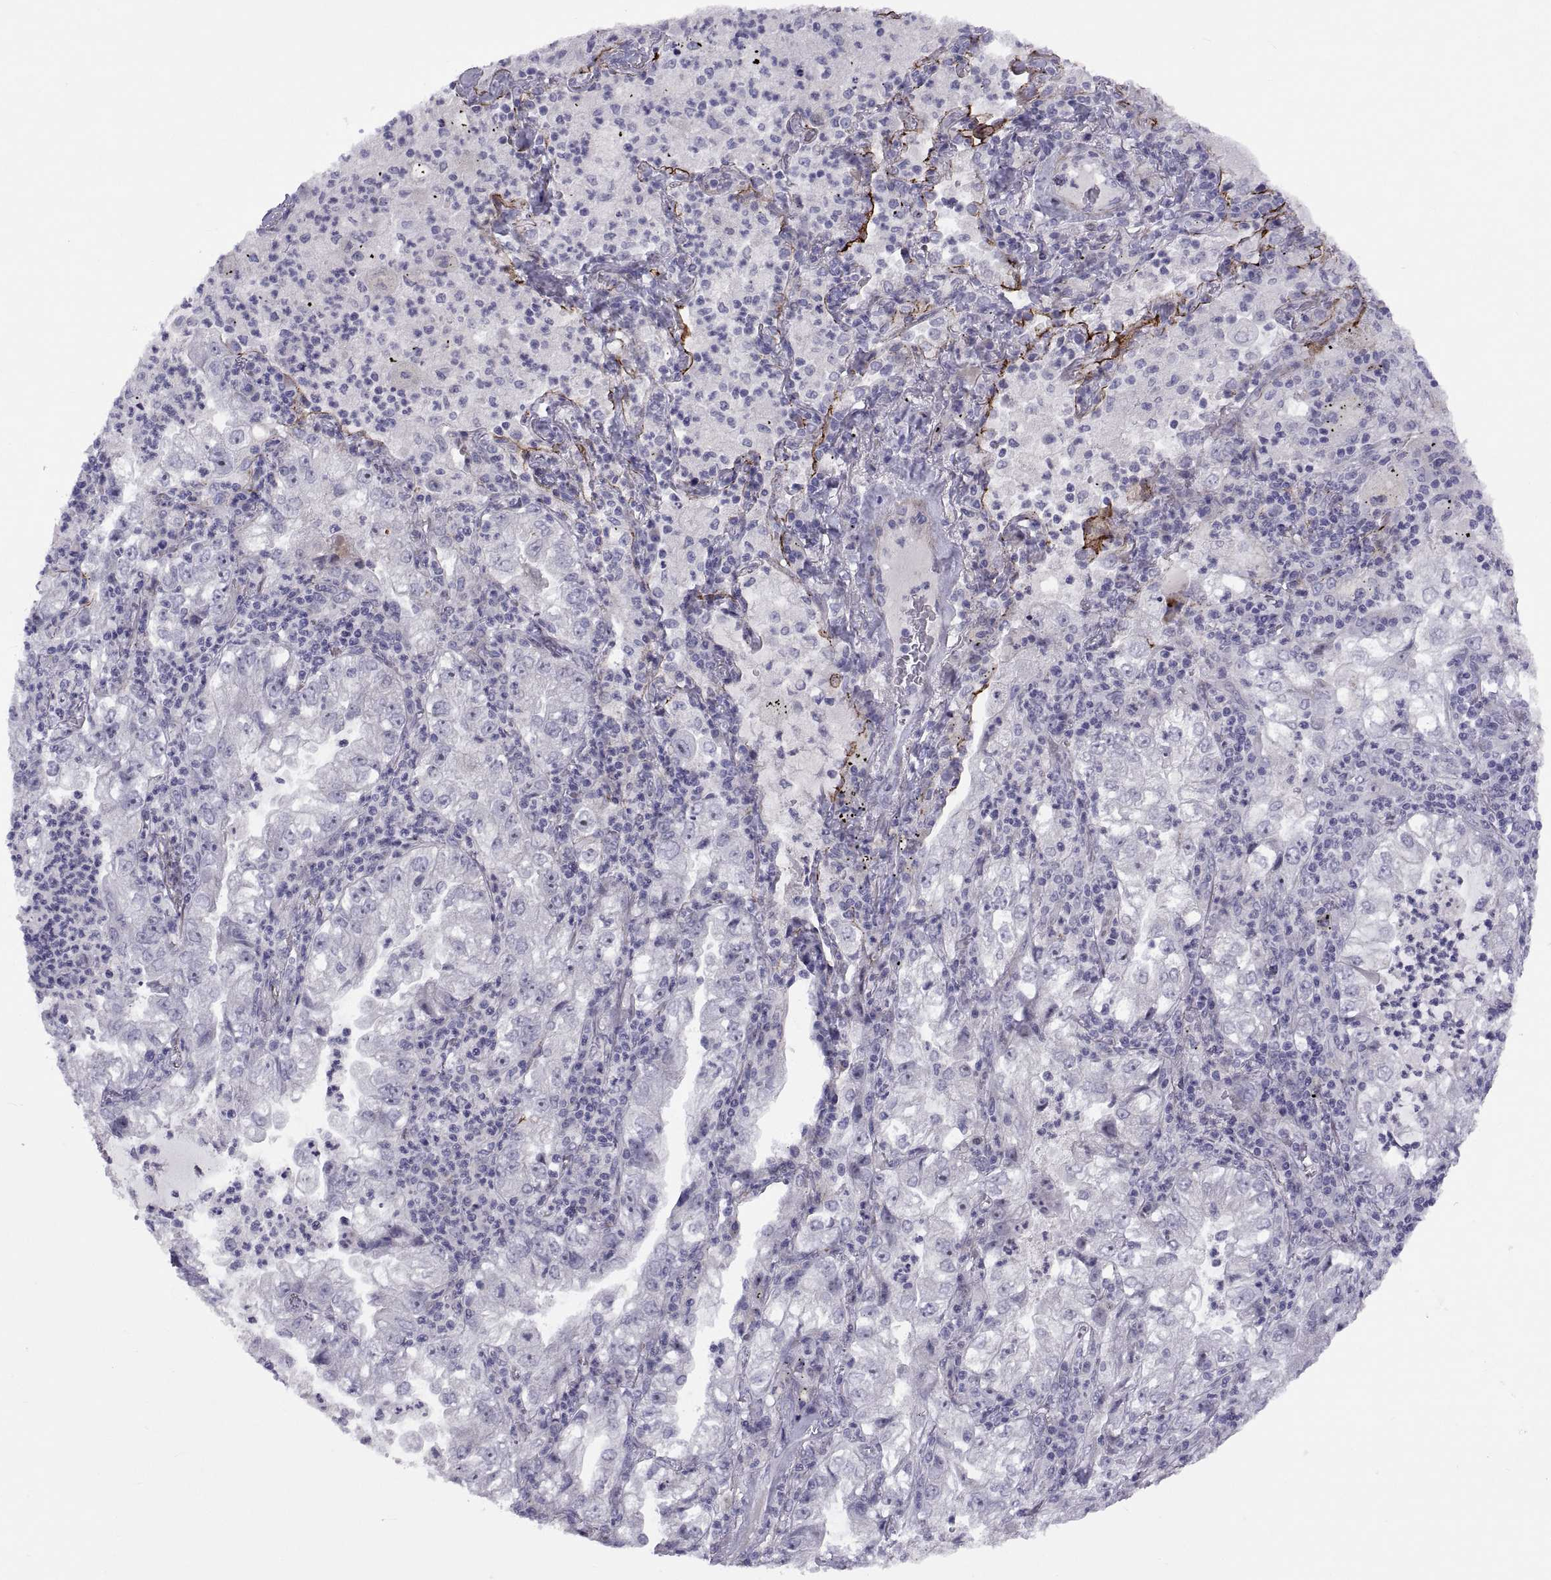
{"staining": {"intensity": "negative", "quantity": "none", "location": "none"}, "tissue": "lung cancer", "cell_type": "Tumor cells", "image_type": "cancer", "snomed": [{"axis": "morphology", "description": "Adenocarcinoma, NOS"}, {"axis": "topography", "description": "Lung"}], "caption": "An IHC histopathology image of adenocarcinoma (lung) is shown. There is no staining in tumor cells of adenocarcinoma (lung).", "gene": "TMEM158", "patient": {"sex": "female", "age": 73}}